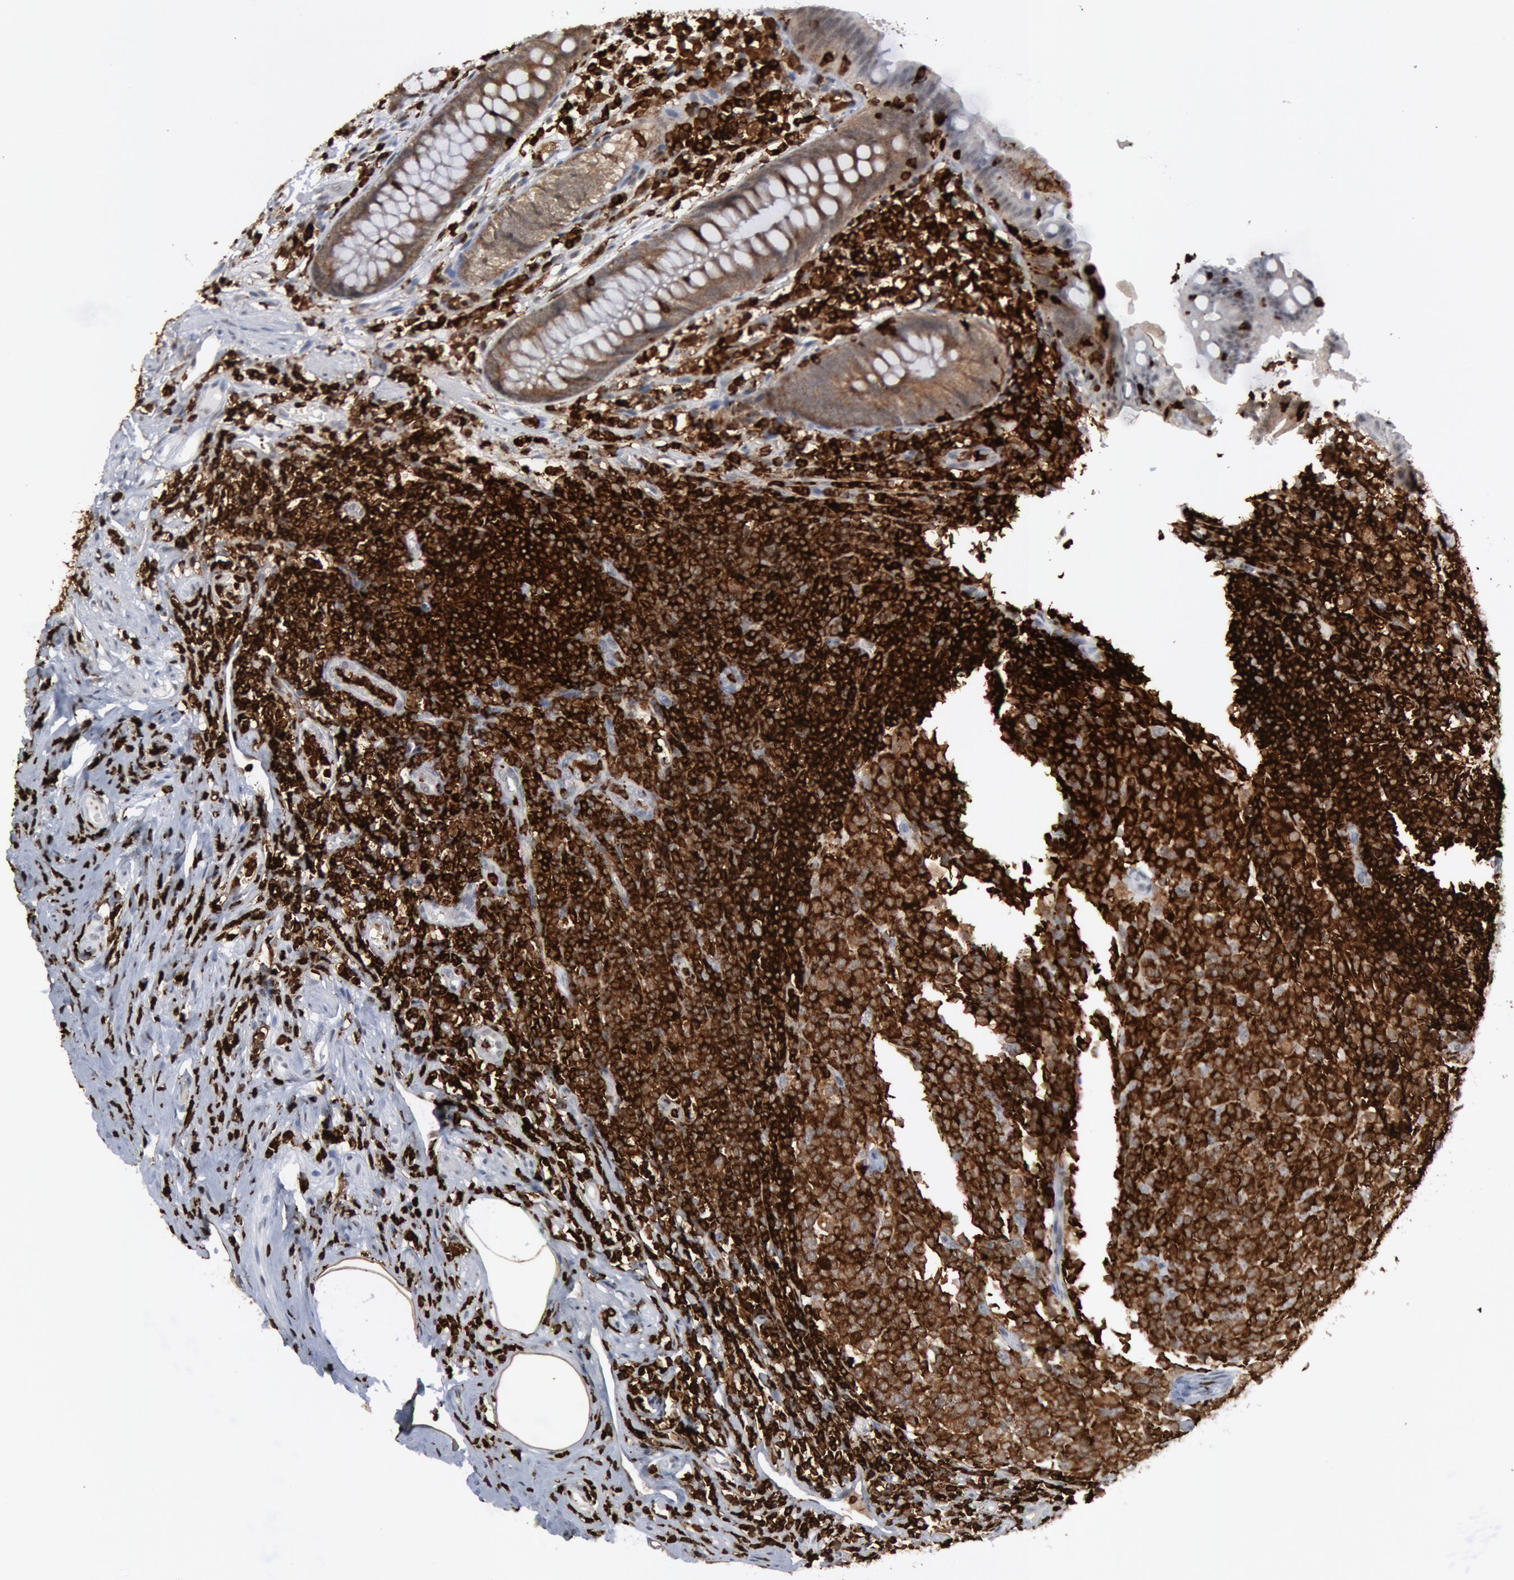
{"staining": {"intensity": "weak", "quantity": ">75%", "location": "cytoplasmic/membranous"}, "tissue": "appendix", "cell_type": "Glandular cells", "image_type": "normal", "snomed": [{"axis": "morphology", "description": "Normal tissue, NOS"}, {"axis": "topography", "description": "Appendix"}], "caption": "This is an image of immunohistochemistry staining of unremarkable appendix, which shows weak positivity in the cytoplasmic/membranous of glandular cells.", "gene": "PTPN6", "patient": {"sex": "male", "age": 38}}